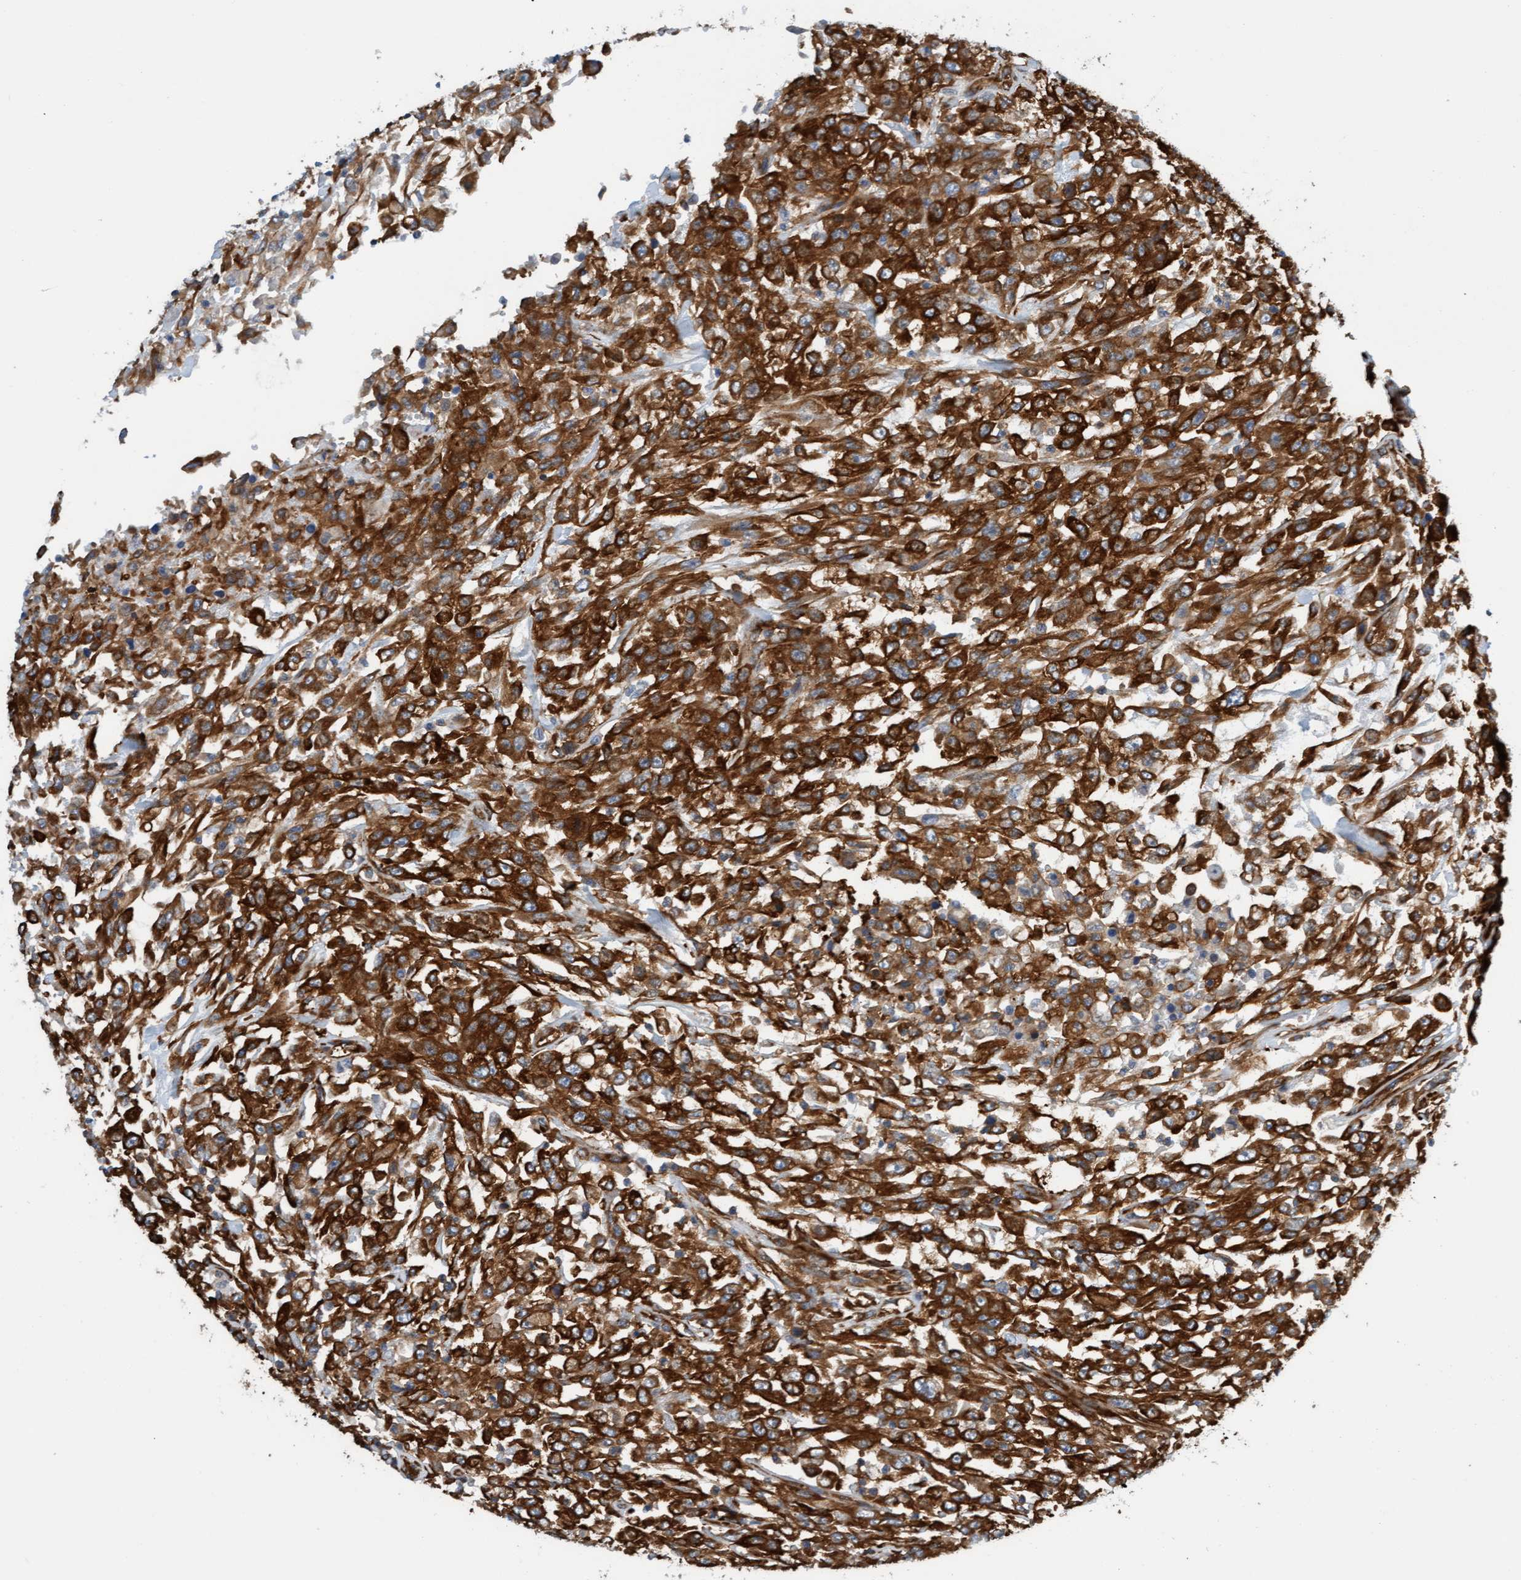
{"staining": {"intensity": "strong", "quantity": ">75%", "location": "cytoplasmic/membranous"}, "tissue": "urothelial cancer", "cell_type": "Tumor cells", "image_type": "cancer", "snomed": [{"axis": "morphology", "description": "Urothelial carcinoma, High grade"}, {"axis": "topography", "description": "Urinary bladder"}], "caption": "Urothelial cancer was stained to show a protein in brown. There is high levels of strong cytoplasmic/membranous positivity in about >75% of tumor cells. The staining was performed using DAB to visualize the protein expression in brown, while the nuclei were stained in blue with hematoxylin (Magnification: 20x).", "gene": "FMNL3", "patient": {"sex": "male", "age": 46}}